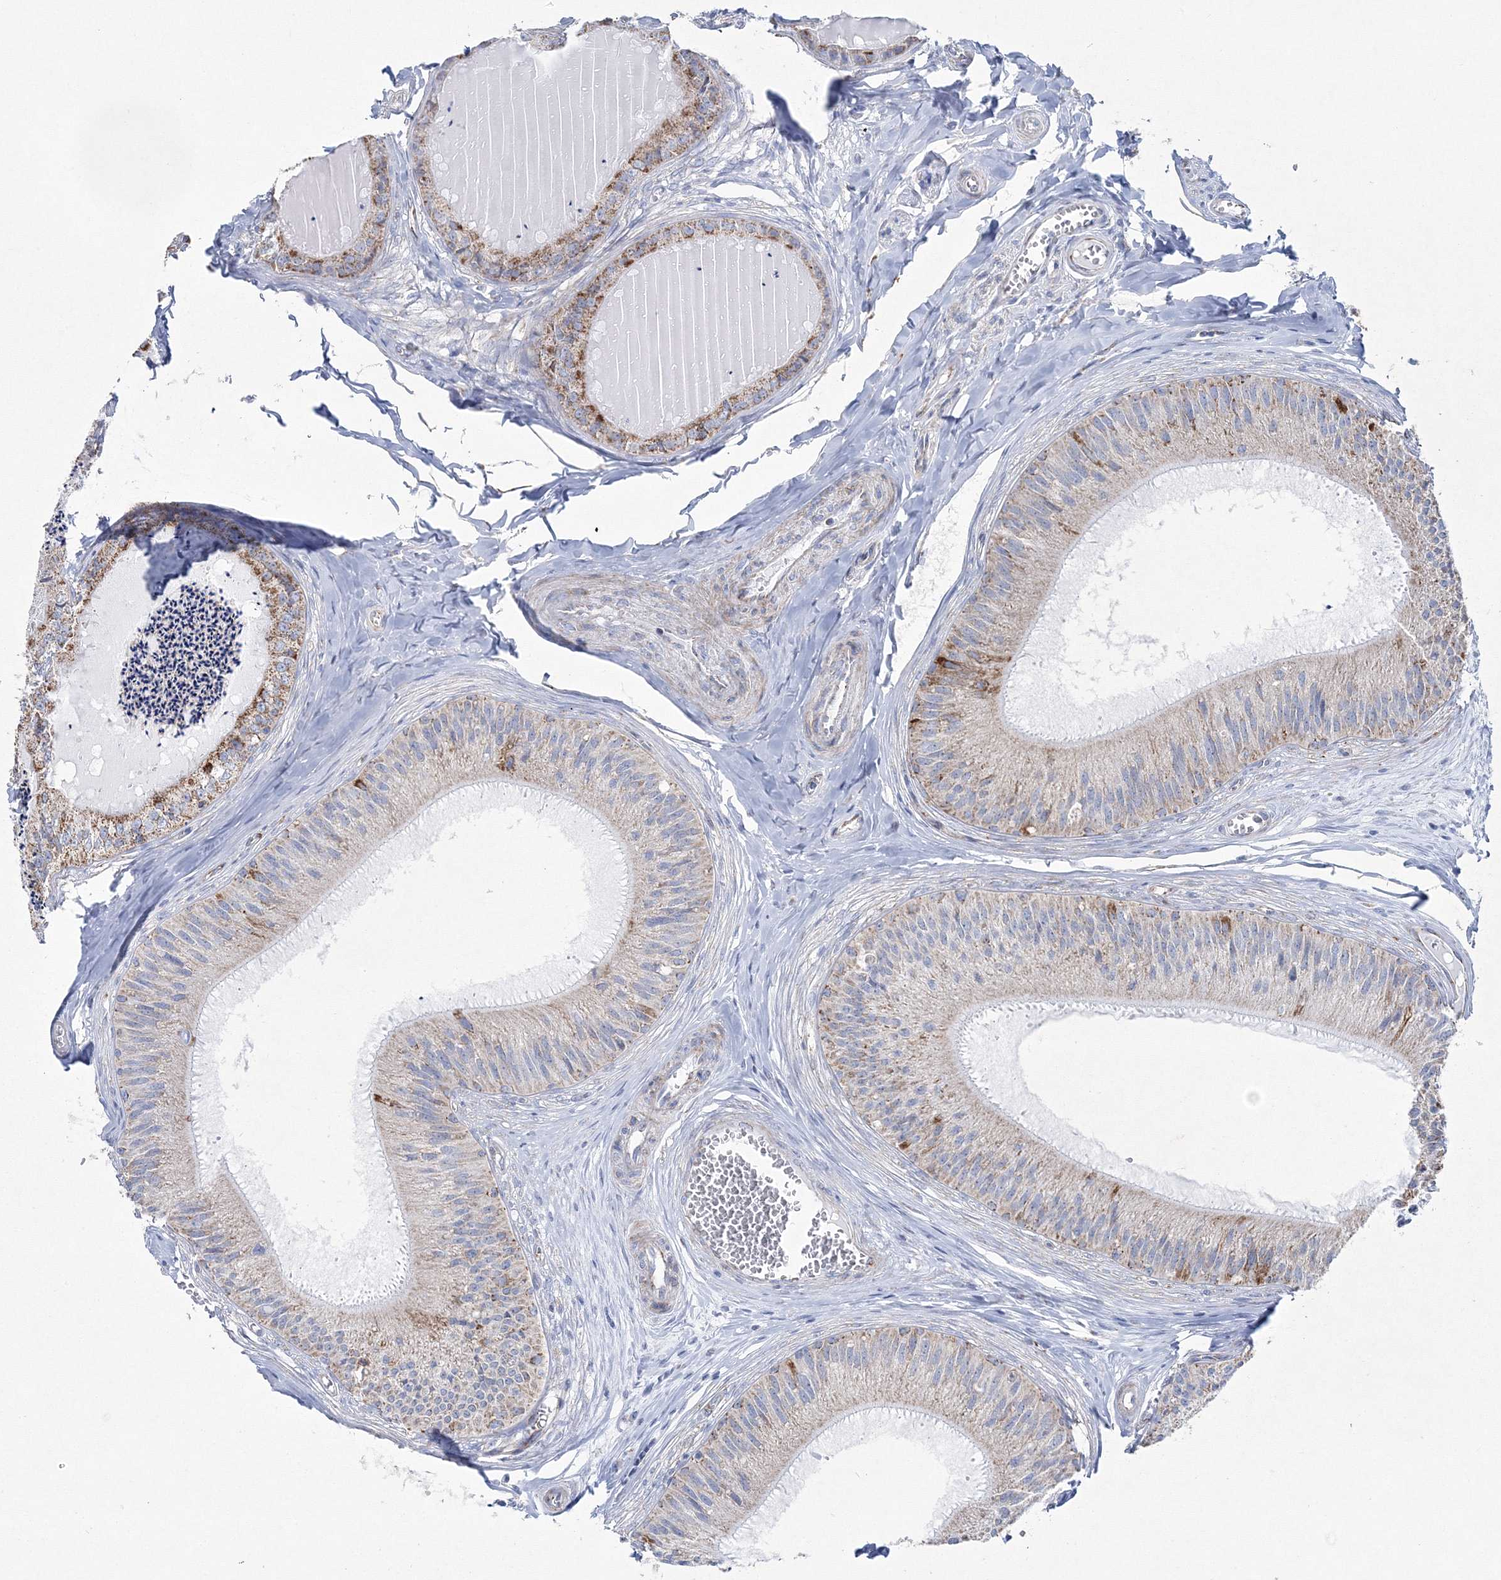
{"staining": {"intensity": "moderate", "quantity": "25%-75%", "location": "cytoplasmic/membranous"}, "tissue": "epididymis", "cell_type": "Glandular cells", "image_type": "normal", "snomed": [{"axis": "morphology", "description": "Normal tissue, NOS"}, {"axis": "topography", "description": "Epididymis"}], "caption": "Unremarkable epididymis reveals moderate cytoplasmic/membranous positivity in approximately 25%-75% of glandular cells (IHC, brightfield microscopy, high magnification)..", "gene": "HIBCH", "patient": {"sex": "male", "age": 31}}